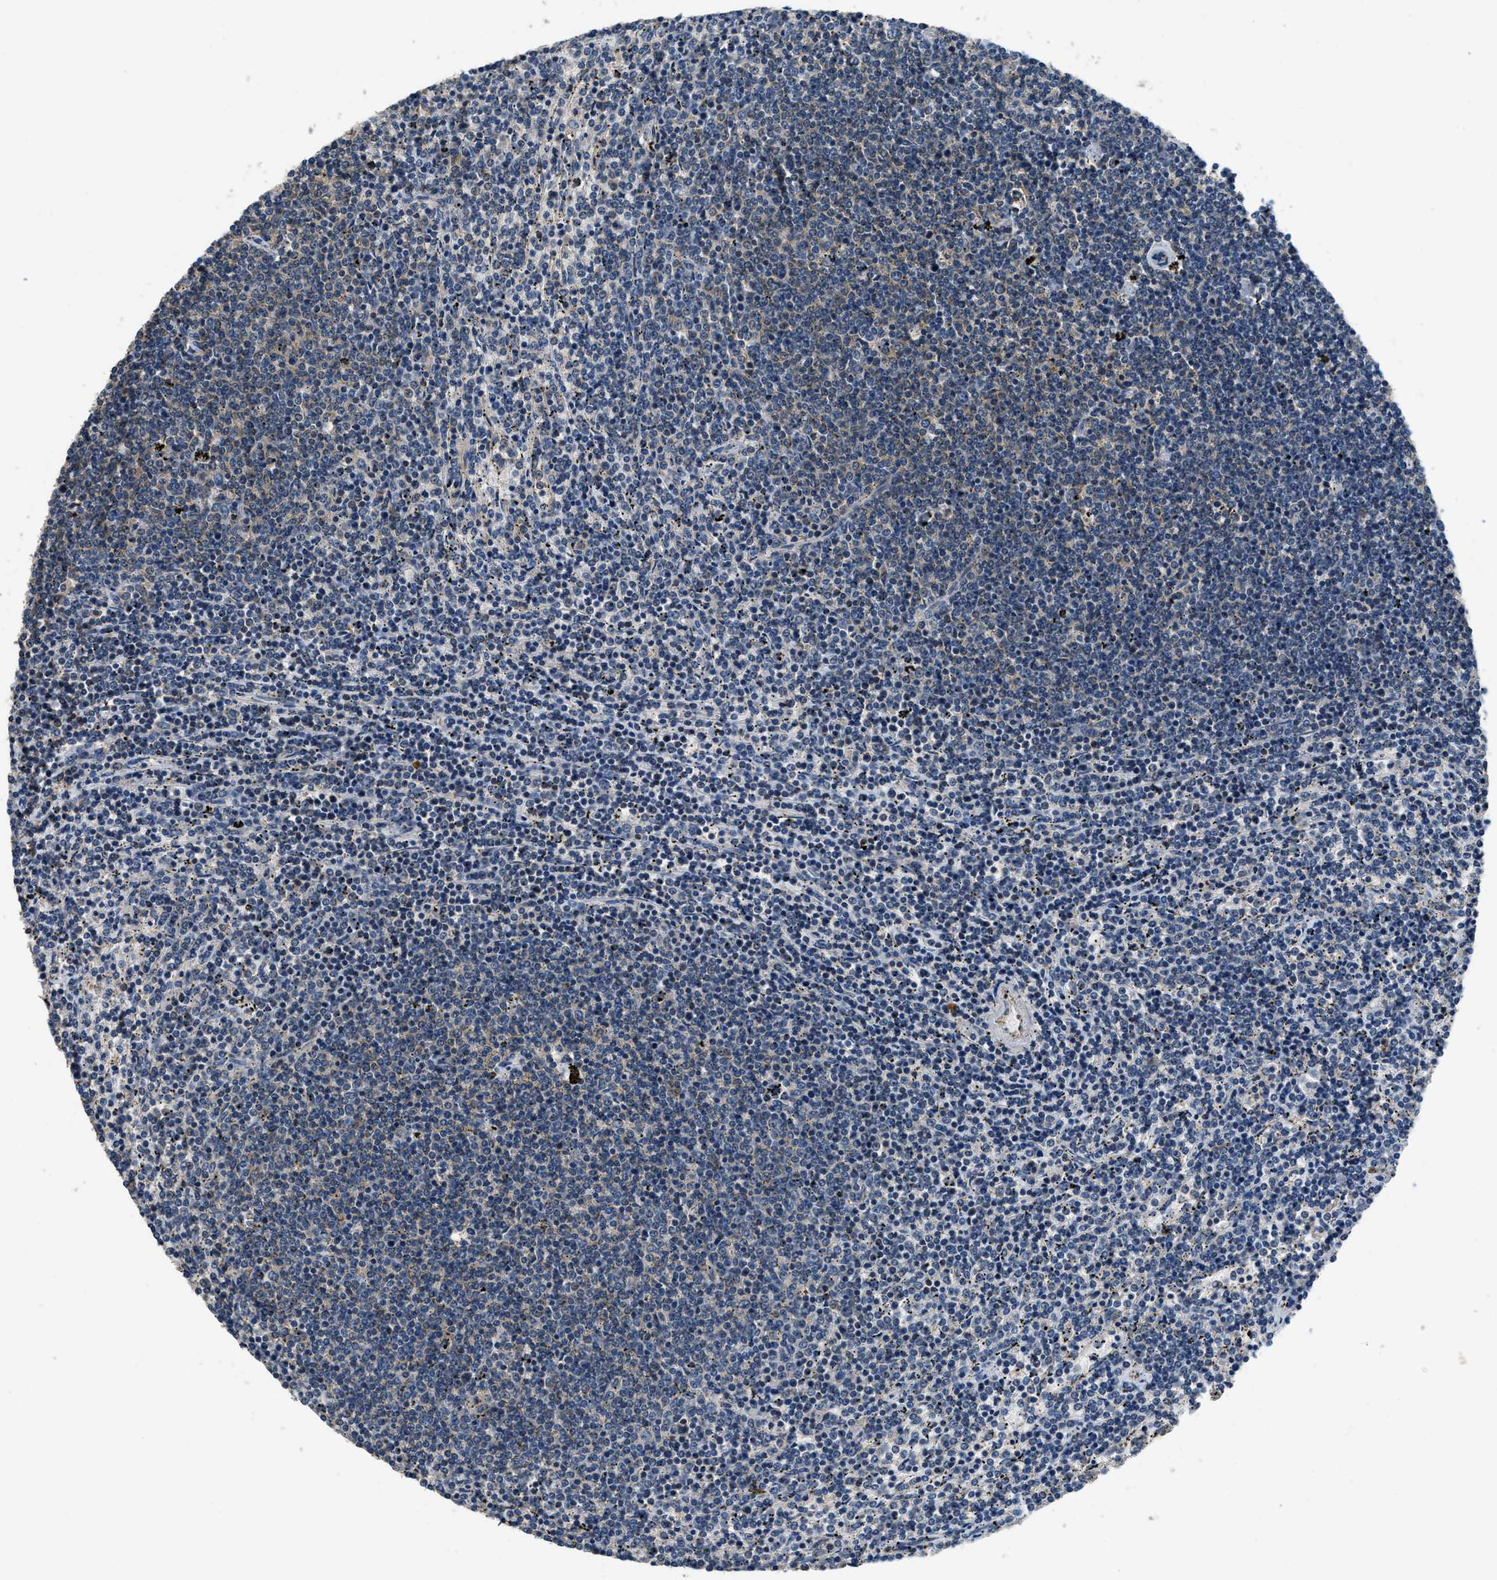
{"staining": {"intensity": "negative", "quantity": "none", "location": "none"}, "tissue": "lymphoma", "cell_type": "Tumor cells", "image_type": "cancer", "snomed": [{"axis": "morphology", "description": "Malignant lymphoma, non-Hodgkin's type, Low grade"}, {"axis": "topography", "description": "Spleen"}], "caption": "Immunohistochemical staining of human low-grade malignant lymphoma, non-Hodgkin's type demonstrates no significant staining in tumor cells.", "gene": "SSH2", "patient": {"sex": "female", "age": 50}}